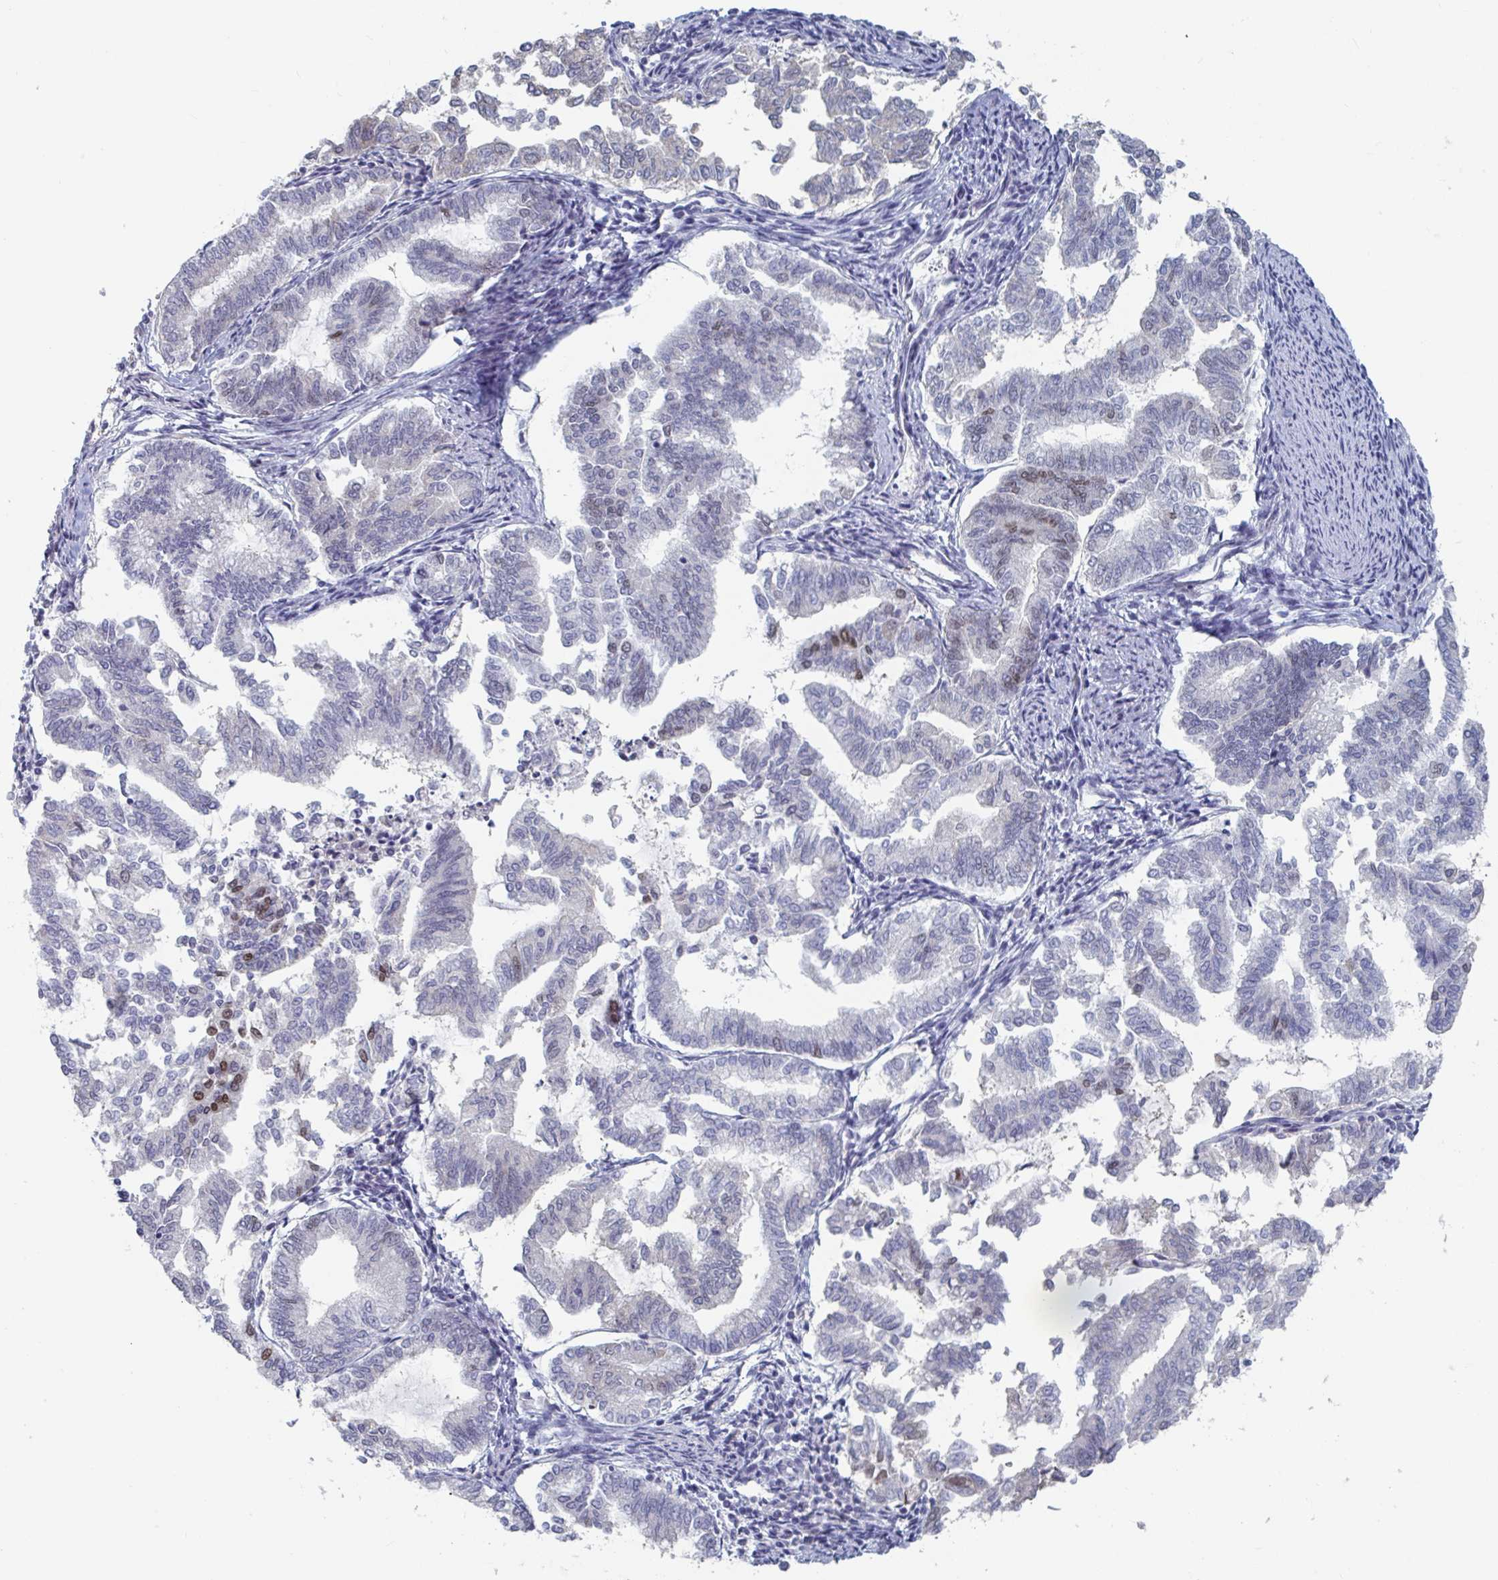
{"staining": {"intensity": "negative", "quantity": "none", "location": "none"}, "tissue": "endometrial cancer", "cell_type": "Tumor cells", "image_type": "cancer", "snomed": [{"axis": "morphology", "description": "Adenocarcinoma, NOS"}, {"axis": "topography", "description": "Endometrium"}], "caption": "Endometrial adenocarcinoma was stained to show a protein in brown. There is no significant positivity in tumor cells. (DAB IHC, high magnification).", "gene": "FOXA1", "patient": {"sex": "female", "age": 79}}